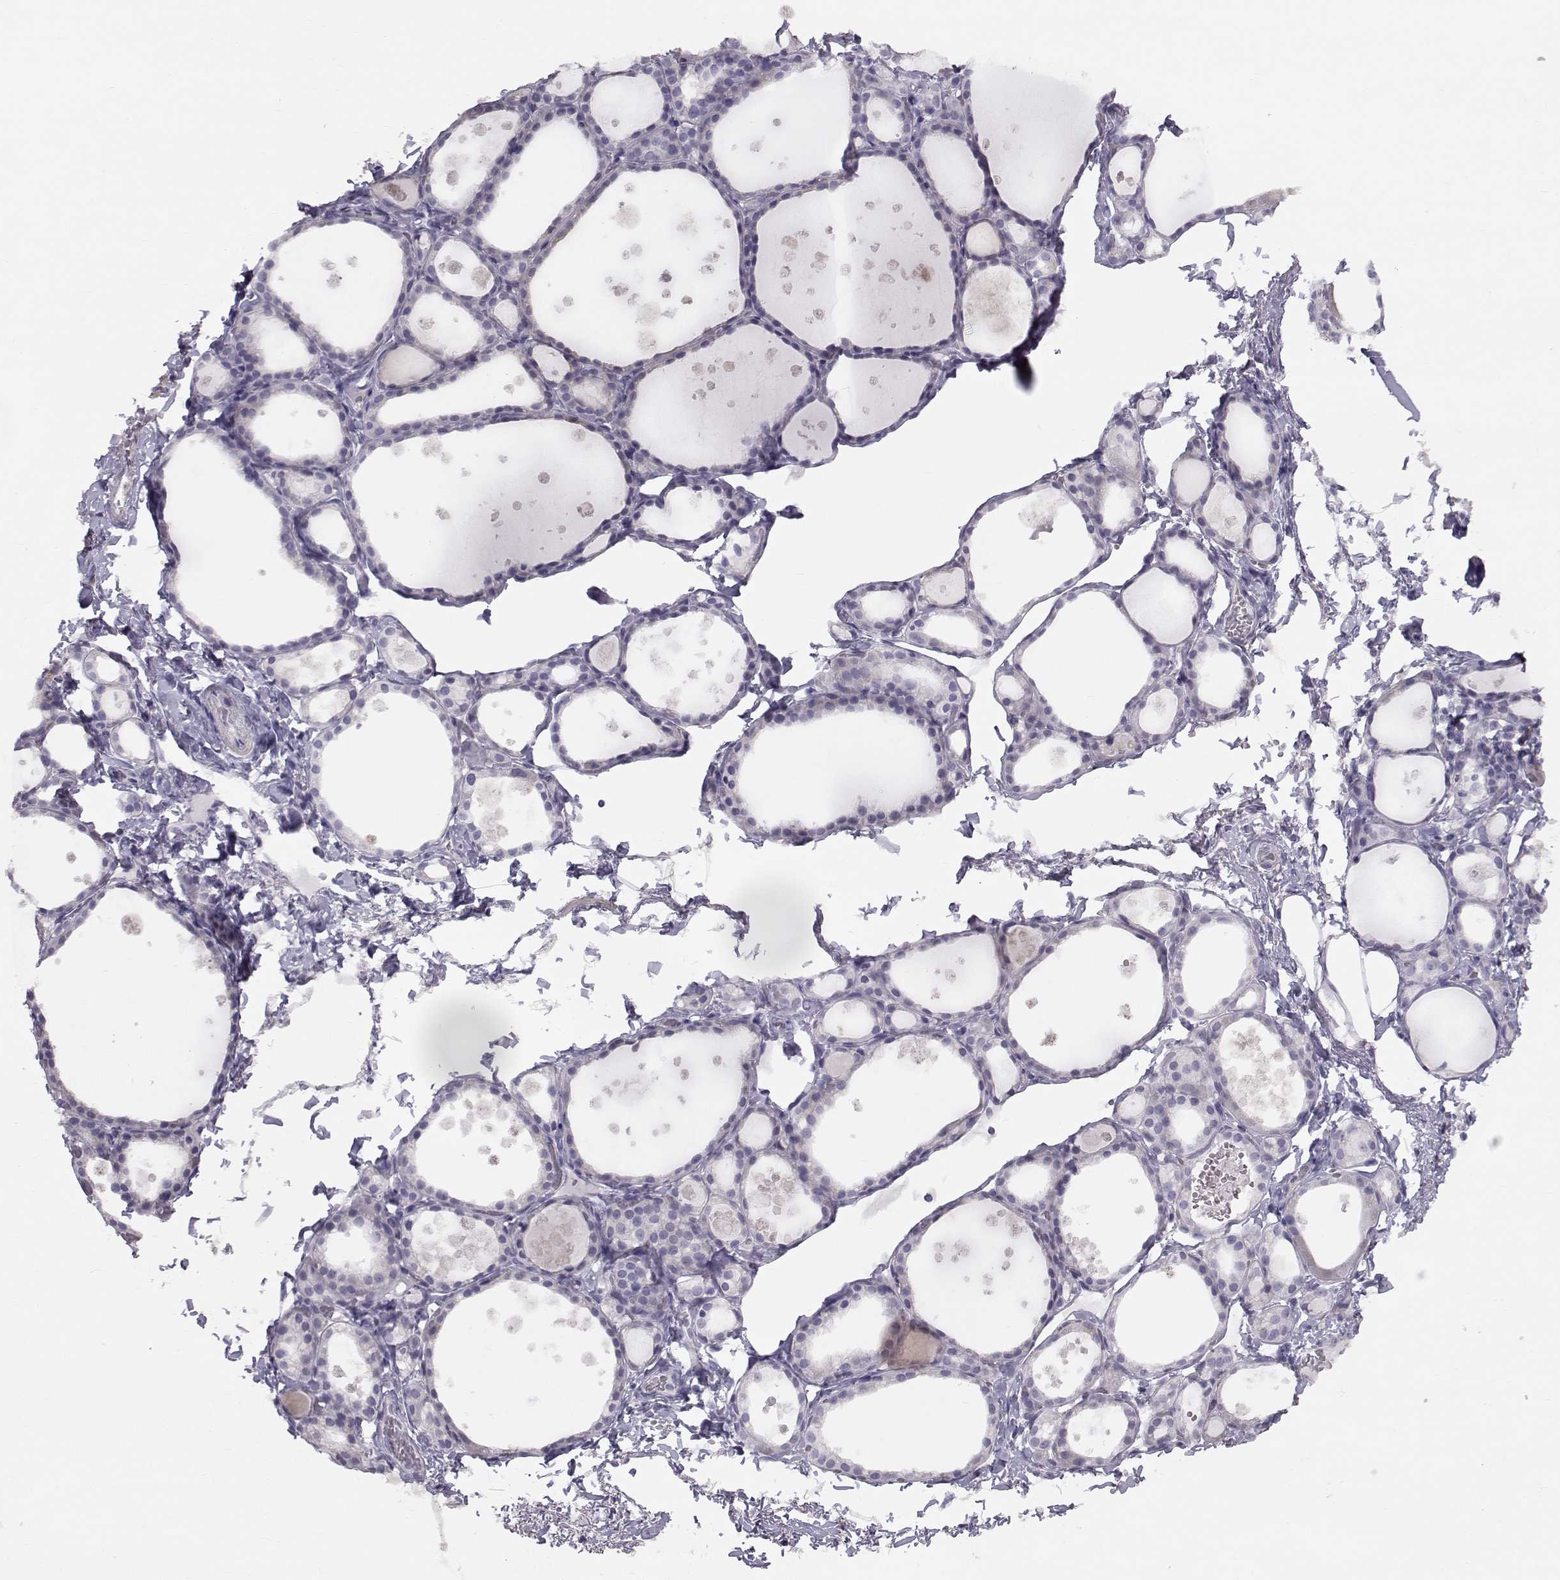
{"staining": {"intensity": "negative", "quantity": "none", "location": "none"}, "tissue": "thyroid gland", "cell_type": "Glandular cells", "image_type": "normal", "snomed": [{"axis": "morphology", "description": "Normal tissue, NOS"}, {"axis": "topography", "description": "Thyroid gland"}], "caption": "Immunohistochemistry of normal thyroid gland exhibits no staining in glandular cells.", "gene": "GARIN3", "patient": {"sex": "male", "age": 68}}